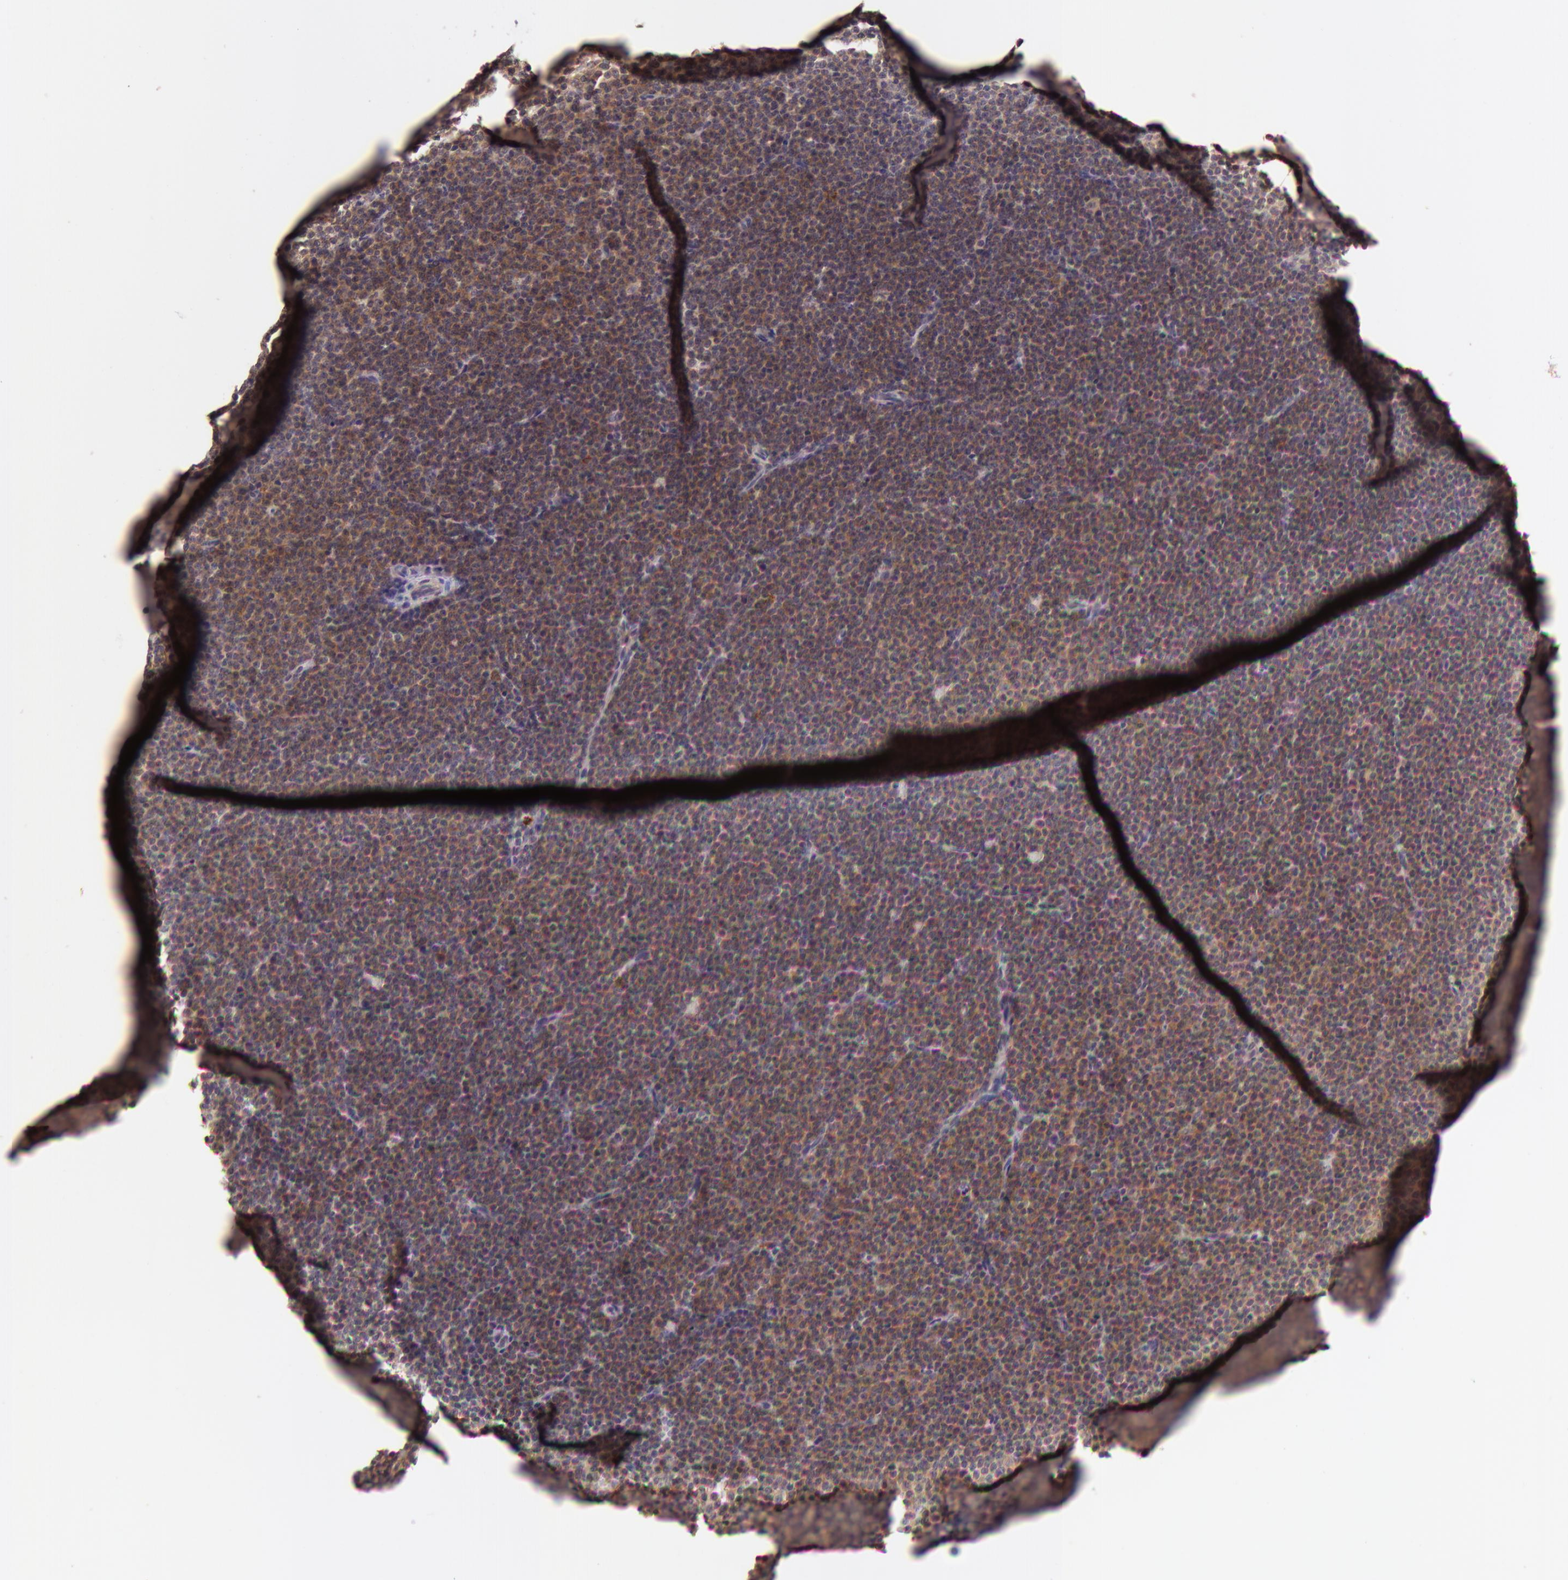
{"staining": {"intensity": "moderate", "quantity": ">75%", "location": "cytoplasmic/membranous"}, "tissue": "lymphoma", "cell_type": "Tumor cells", "image_type": "cancer", "snomed": [{"axis": "morphology", "description": "Malignant lymphoma, non-Hodgkin's type, Low grade"}, {"axis": "topography", "description": "Lymph node"}], "caption": "A medium amount of moderate cytoplasmic/membranous expression is present in approximately >75% of tumor cells in low-grade malignant lymphoma, non-Hodgkin's type tissue. (DAB (3,3'-diaminobenzidine) = brown stain, brightfield microscopy at high magnification).", "gene": "ATG2B", "patient": {"sex": "female", "age": 69}}